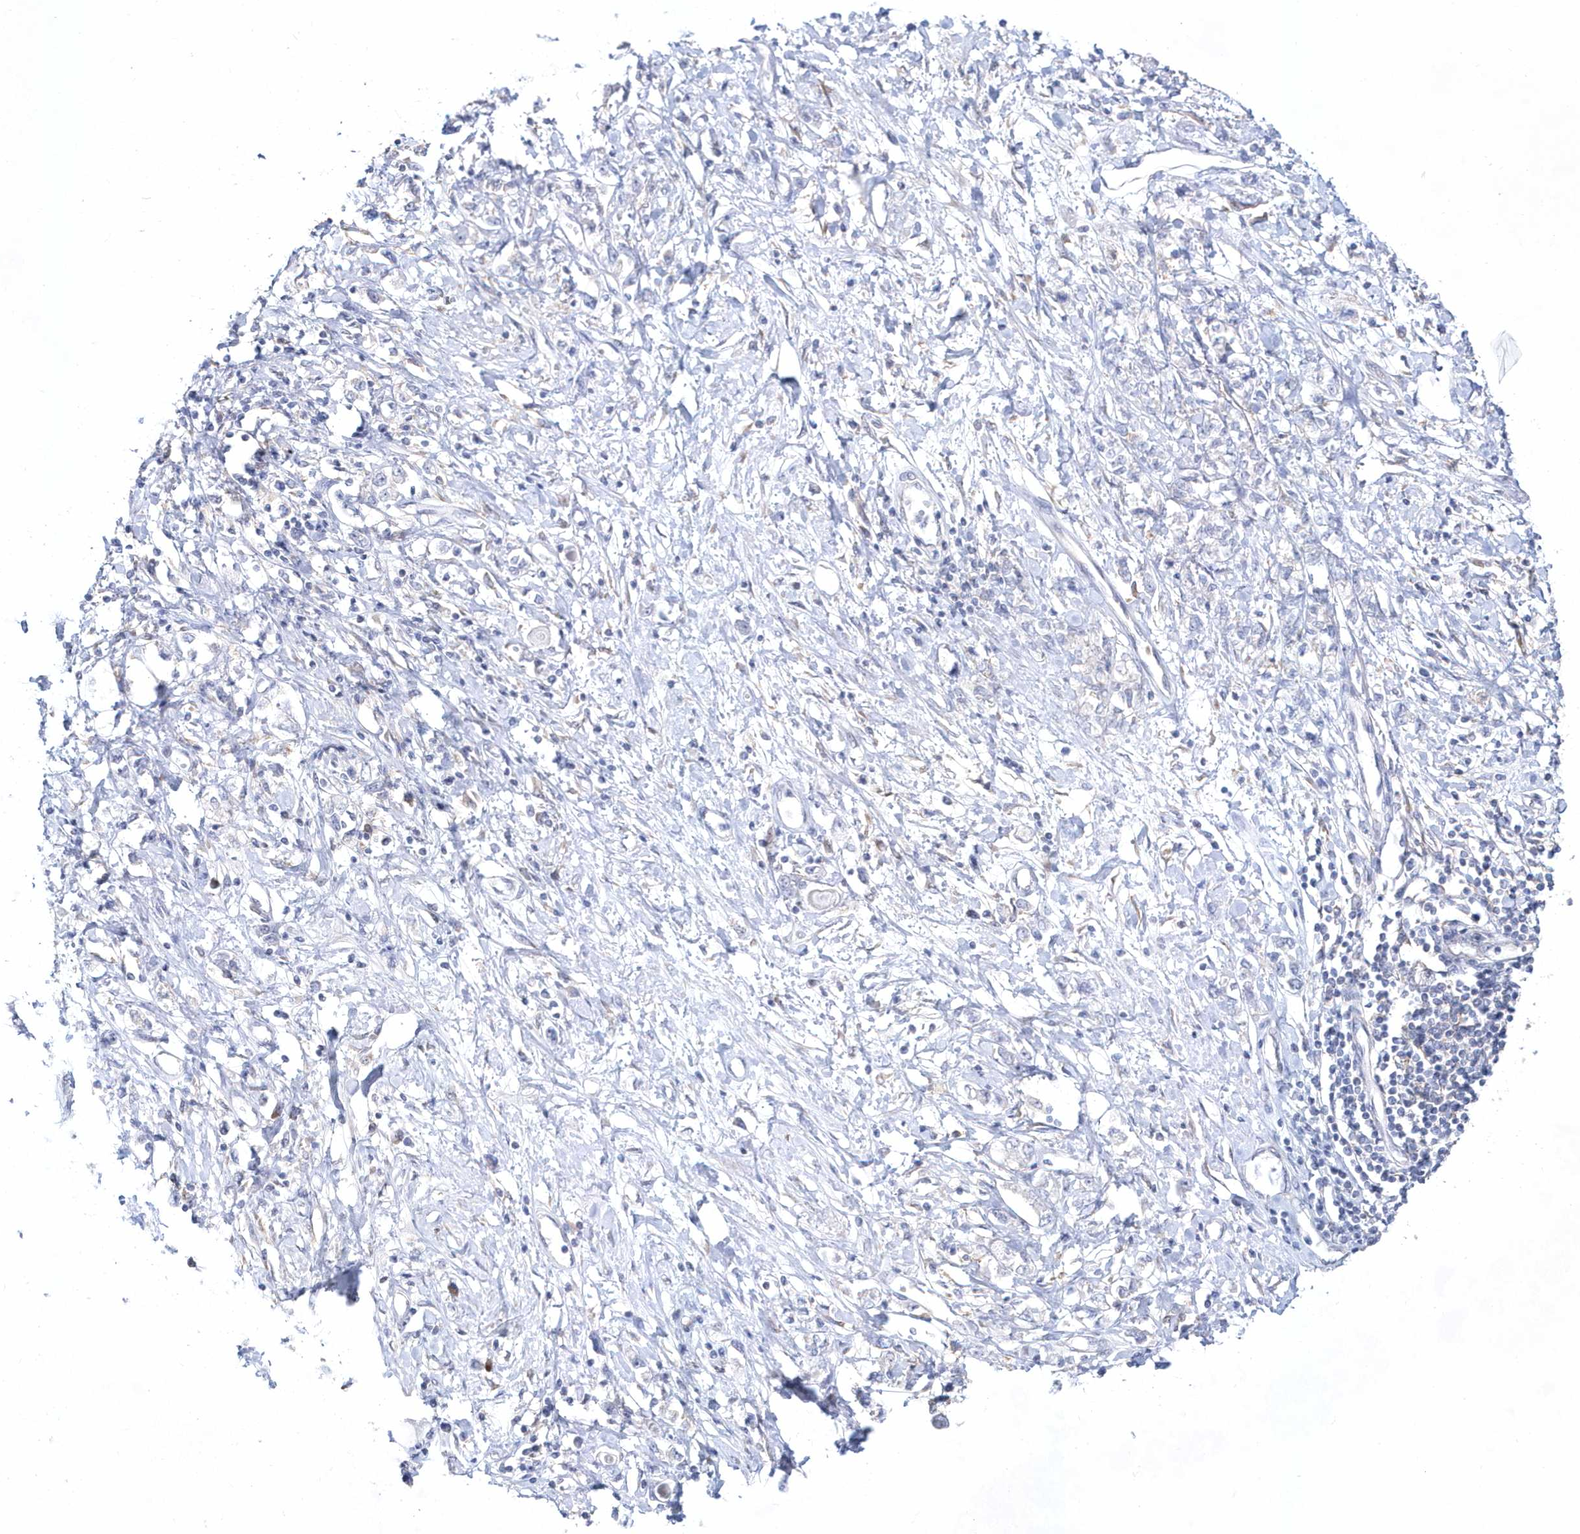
{"staining": {"intensity": "negative", "quantity": "none", "location": "none"}, "tissue": "stomach cancer", "cell_type": "Tumor cells", "image_type": "cancer", "snomed": [{"axis": "morphology", "description": "Adenocarcinoma, NOS"}, {"axis": "topography", "description": "Stomach"}], "caption": "Immunohistochemistry (IHC) of human stomach cancer displays no expression in tumor cells.", "gene": "BDH2", "patient": {"sex": "female", "age": 76}}